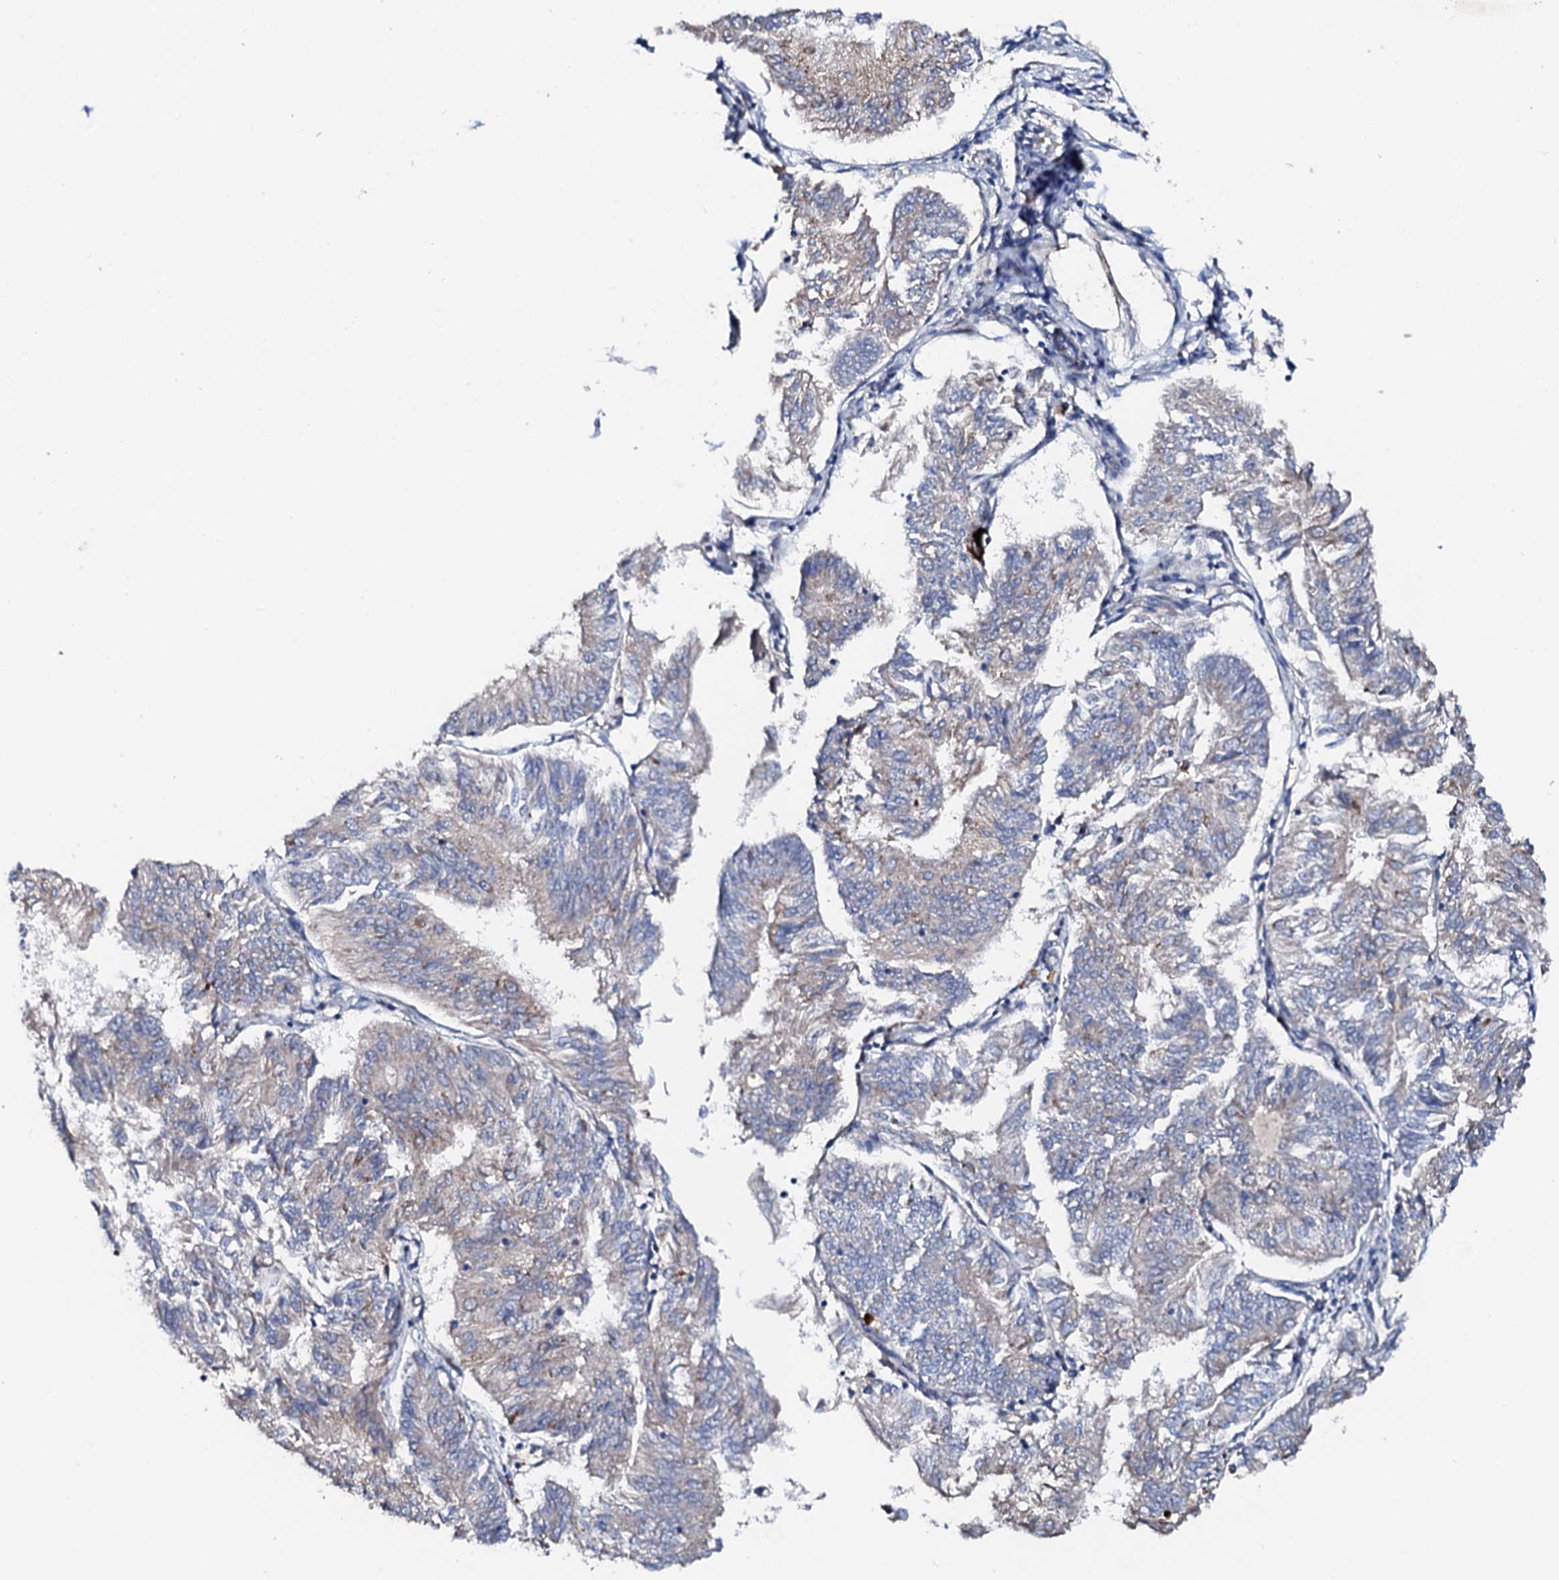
{"staining": {"intensity": "negative", "quantity": "none", "location": "none"}, "tissue": "endometrial cancer", "cell_type": "Tumor cells", "image_type": "cancer", "snomed": [{"axis": "morphology", "description": "Adenocarcinoma, NOS"}, {"axis": "topography", "description": "Endometrium"}], "caption": "A photomicrograph of human adenocarcinoma (endometrial) is negative for staining in tumor cells. (DAB IHC visualized using brightfield microscopy, high magnification).", "gene": "SLC10A7", "patient": {"sex": "female", "age": 58}}